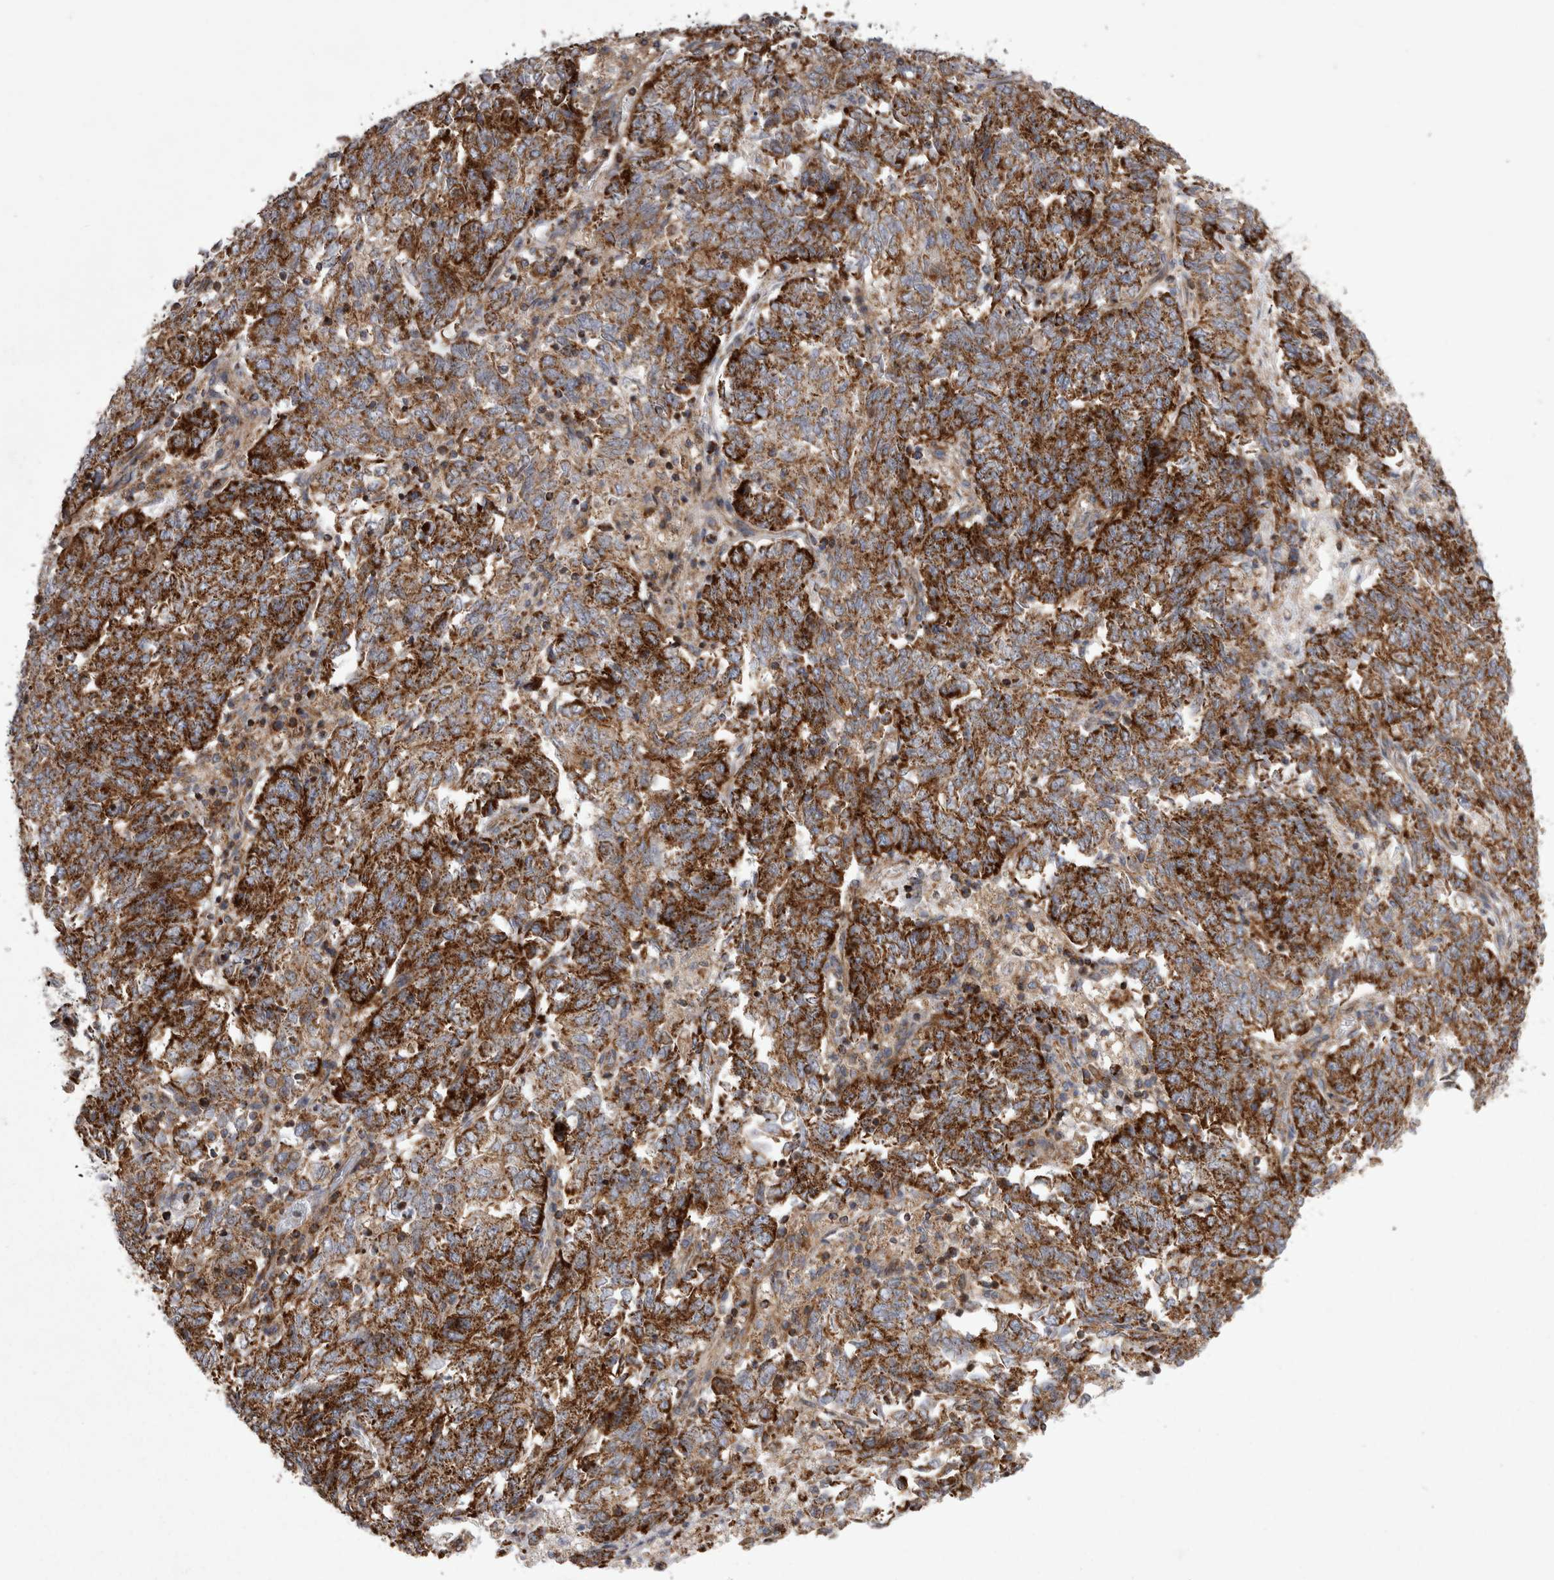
{"staining": {"intensity": "strong", "quantity": ">75%", "location": "cytoplasmic/membranous"}, "tissue": "endometrial cancer", "cell_type": "Tumor cells", "image_type": "cancer", "snomed": [{"axis": "morphology", "description": "Adenocarcinoma, NOS"}, {"axis": "topography", "description": "Endometrium"}], "caption": "Tumor cells display high levels of strong cytoplasmic/membranous expression in approximately >75% of cells in human endometrial adenocarcinoma.", "gene": "TSPOAP1", "patient": {"sex": "female", "age": 80}}